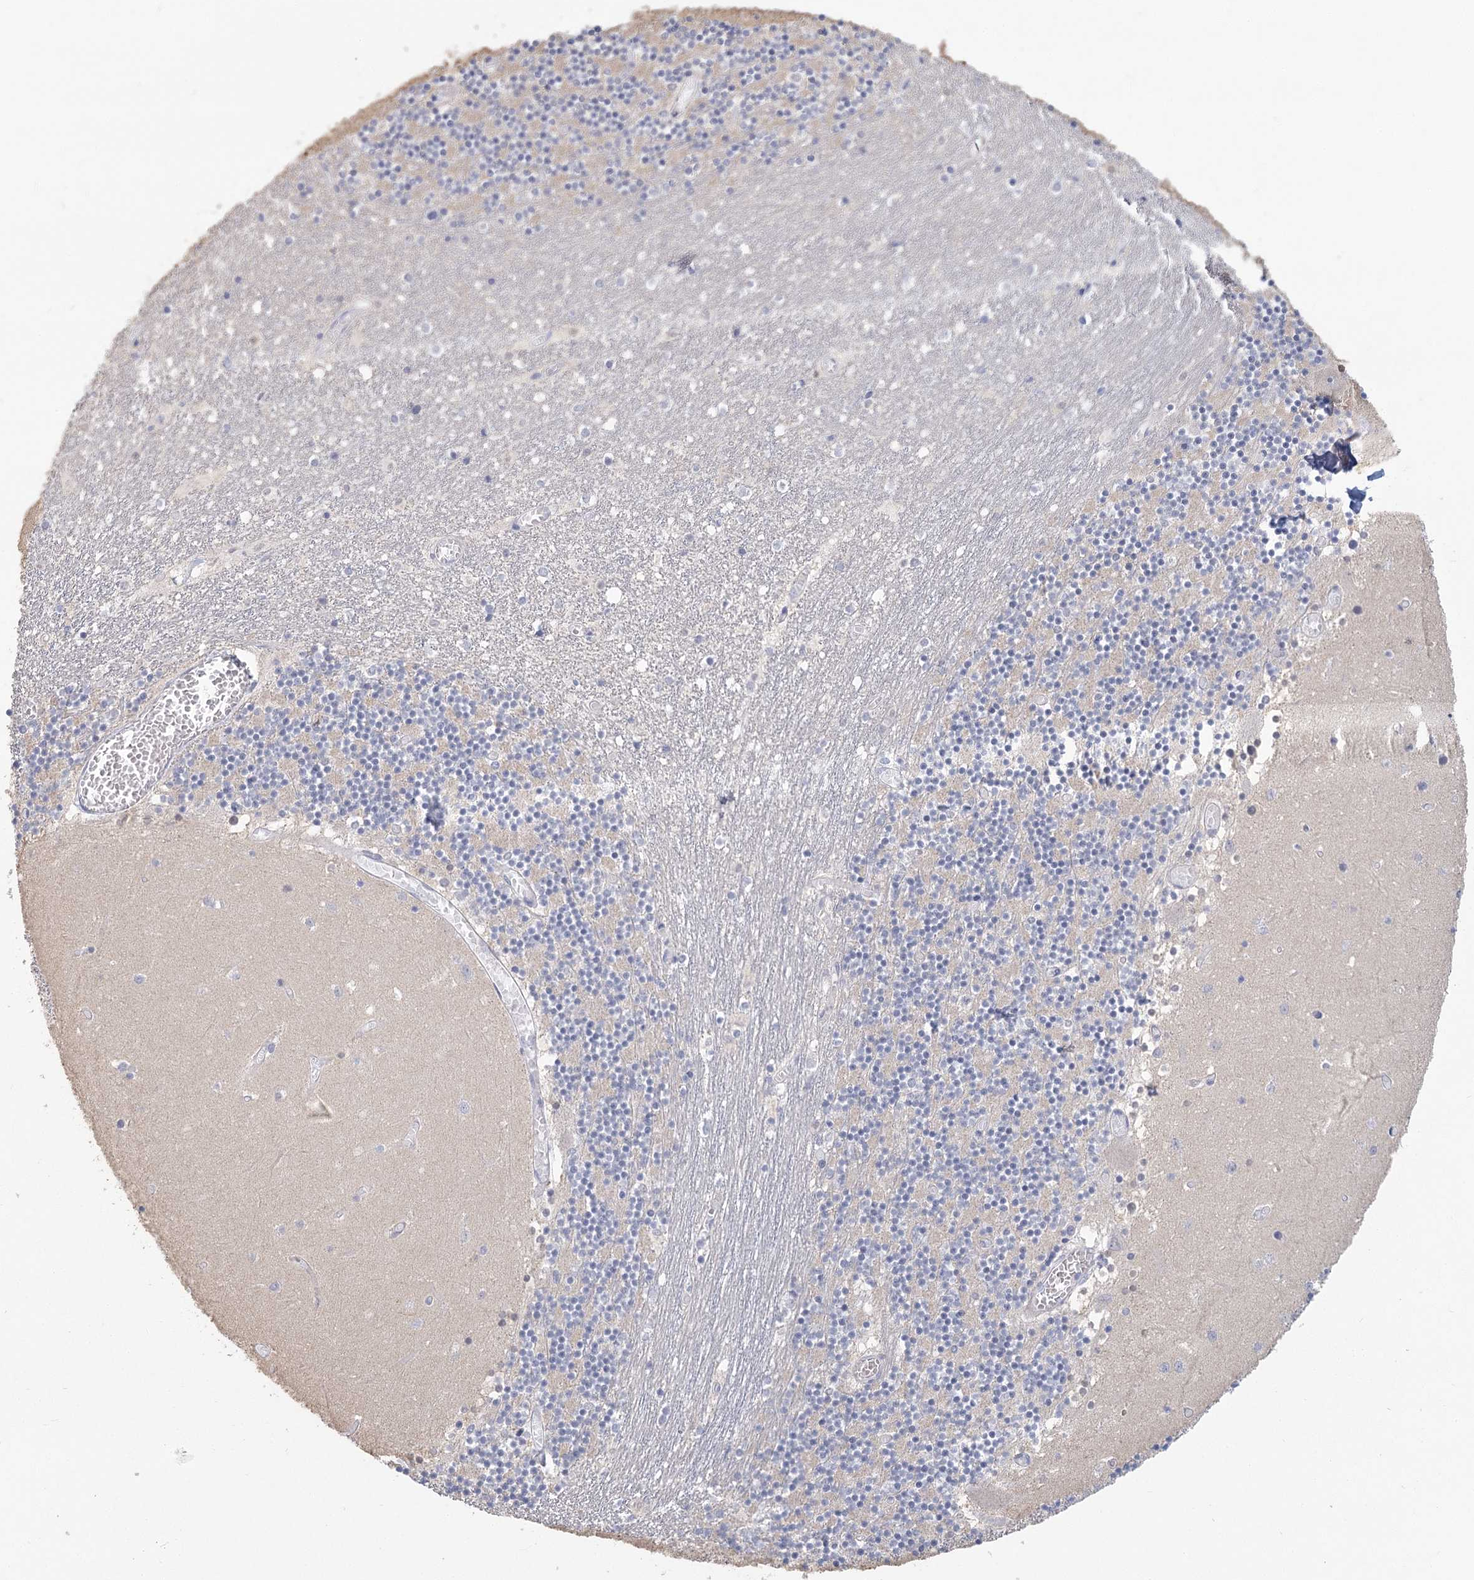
{"staining": {"intensity": "negative", "quantity": "none", "location": "none"}, "tissue": "cerebellum", "cell_type": "Cells in granular layer", "image_type": "normal", "snomed": [{"axis": "morphology", "description": "Normal tissue, NOS"}, {"axis": "topography", "description": "Cerebellum"}], "caption": "The IHC micrograph has no significant expression in cells in granular layer of cerebellum. The staining was performed using DAB to visualize the protein expression in brown, while the nuclei were stained in blue with hematoxylin (Magnification: 20x).", "gene": "CNTLN", "patient": {"sex": "female", "age": 28}}